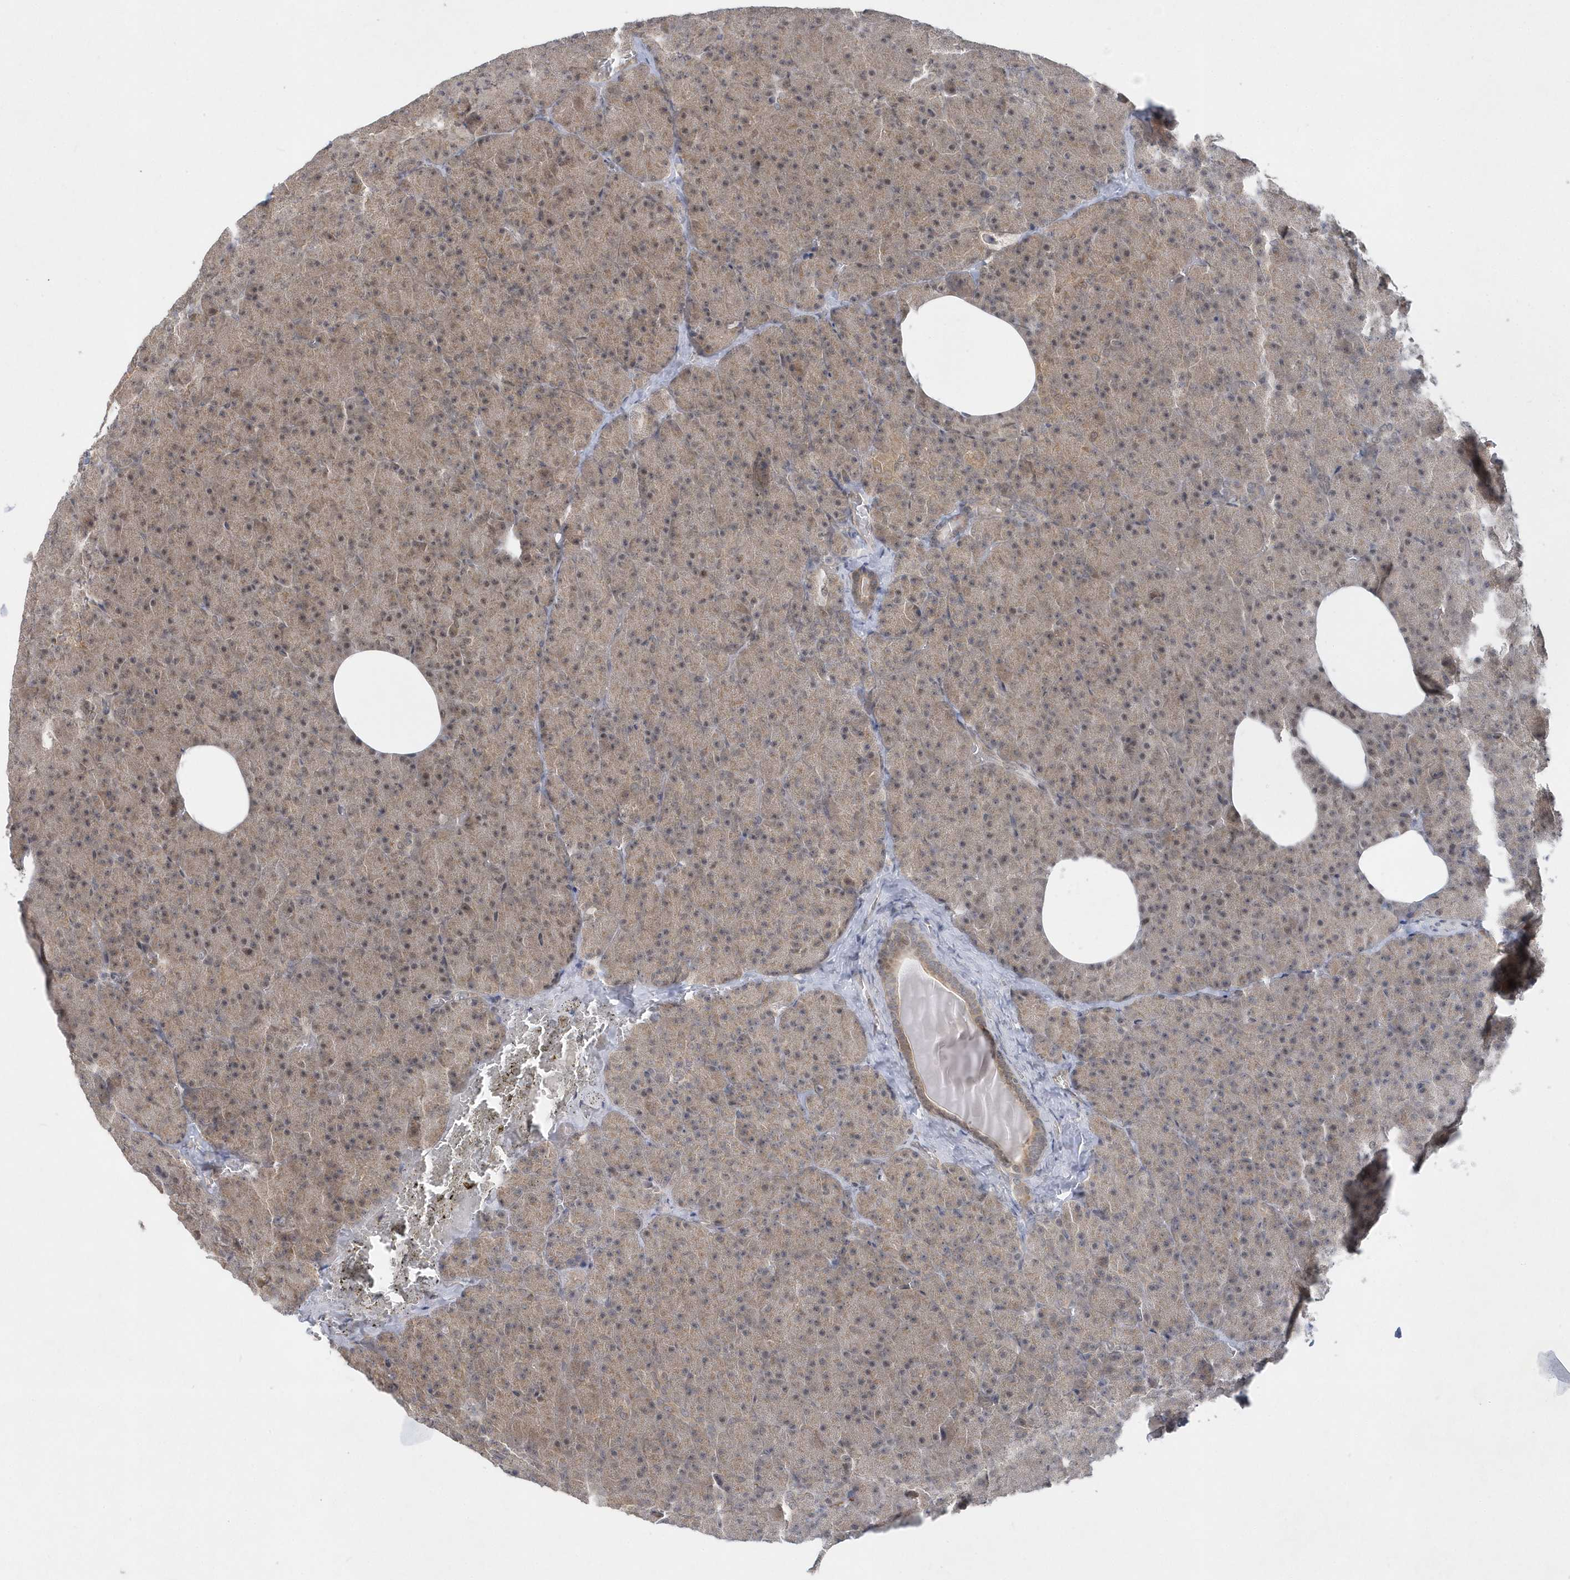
{"staining": {"intensity": "moderate", "quantity": ">75%", "location": "cytoplasmic/membranous,nuclear"}, "tissue": "pancreas", "cell_type": "Exocrine glandular cells", "image_type": "normal", "snomed": [{"axis": "morphology", "description": "Normal tissue, NOS"}, {"axis": "morphology", "description": "Carcinoid, malignant, NOS"}, {"axis": "topography", "description": "Pancreas"}], "caption": "Pancreas stained for a protein shows moderate cytoplasmic/membranous,nuclear positivity in exocrine glandular cells. (brown staining indicates protein expression, while blue staining denotes nuclei).", "gene": "MXI1", "patient": {"sex": "female", "age": 35}}